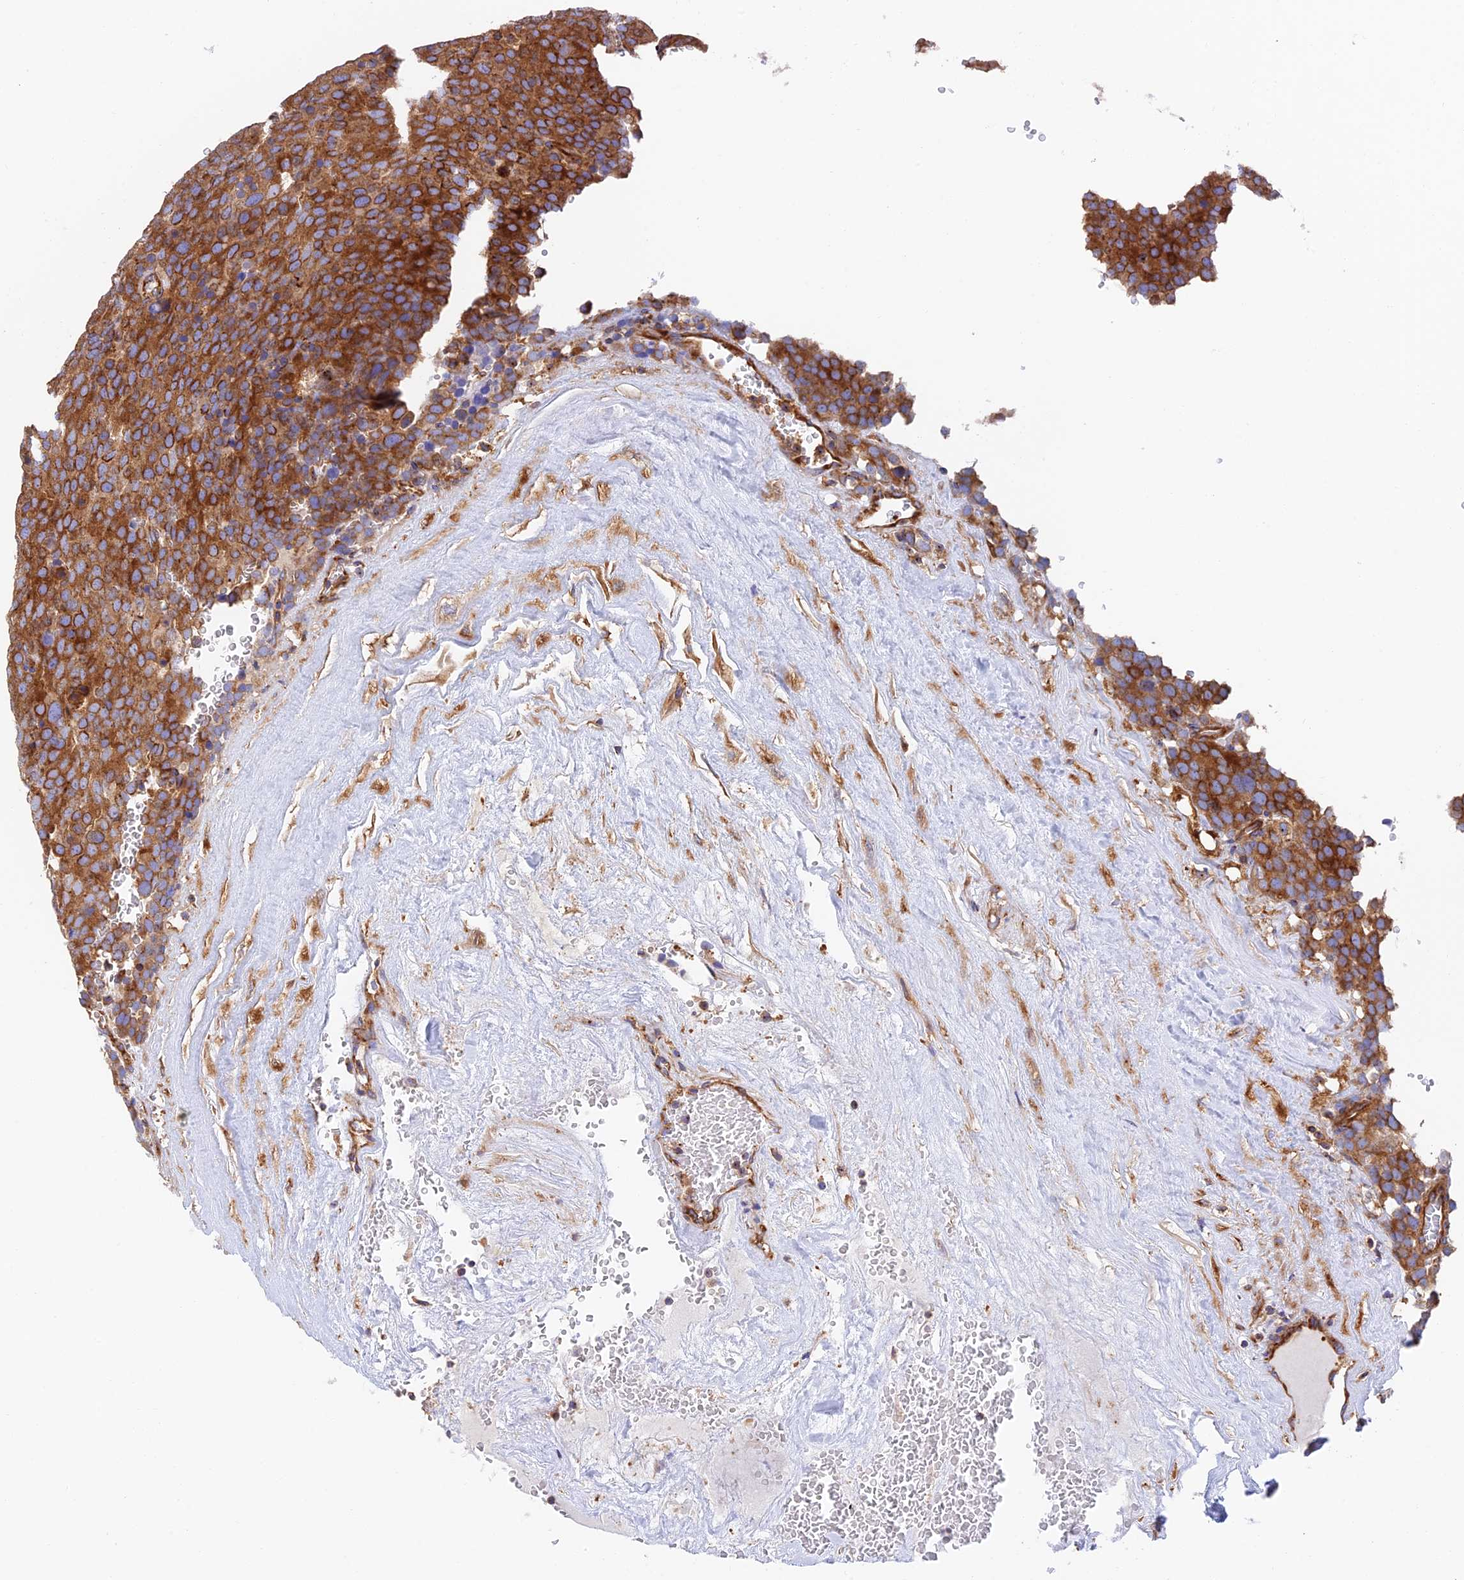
{"staining": {"intensity": "strong", "quantity": ">75%", "location": "cytoplasmic/membranous"}, "tissue": "testis cancer", "cell_type": "Tumor cells", "image_type": "cancer", "snomed": [{"axis": "morphology", "description": "Seminoma, NOS"}, {"axis": "topography", "description": "Testis"}], "caption": "Tumor cells demonstrate high levels of strong cytoplasmic/membranous positivity in approximately >75% of cells in human testis cancer.", "gene": "DCTN2", "patient": {"sex": "male", "age": 71}}